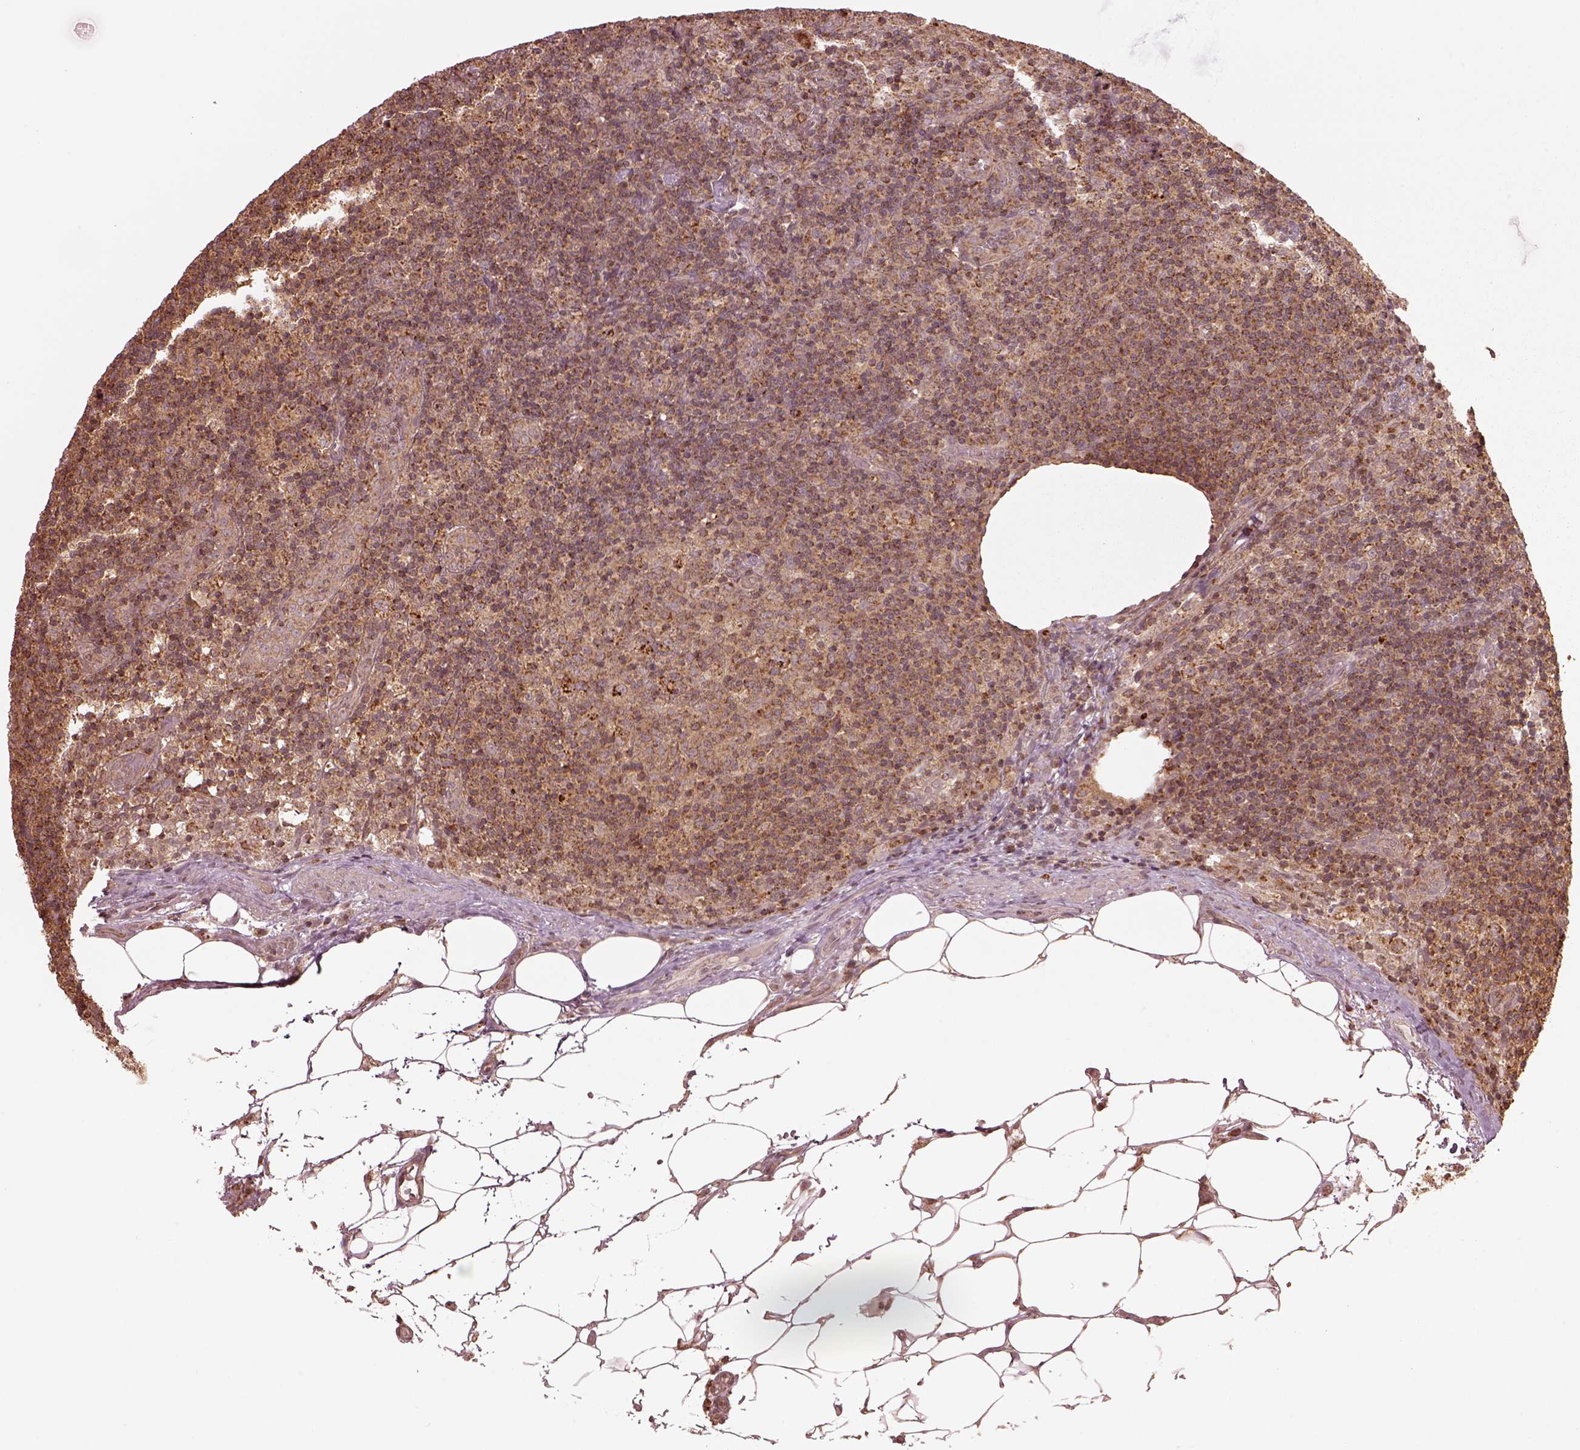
{"staining": {"intensity": "moderate", "quantity": ">75%", "location": "cytoplasmic/membranous"}, "tissue": "lymph node", "cell_type": "Germinal center cells", "image_type": "normal", "snomed": [{"axis": "morphology", "description": "Normal tissue, NOS"}, {"axis": "topography", "description": "Lymph node"}], "caption": "Protein staining of normal lymph node demonstrates moderate cytoplasmic/membranous staining in approximately >75% of germinal center cells. The staining was performed using DAB, with brown indicating positive protein expression. Nuclei are stained blue with hematoxylin.", "gene": "SEL1L3", "patient": {"sex": "male", "age": 62}}